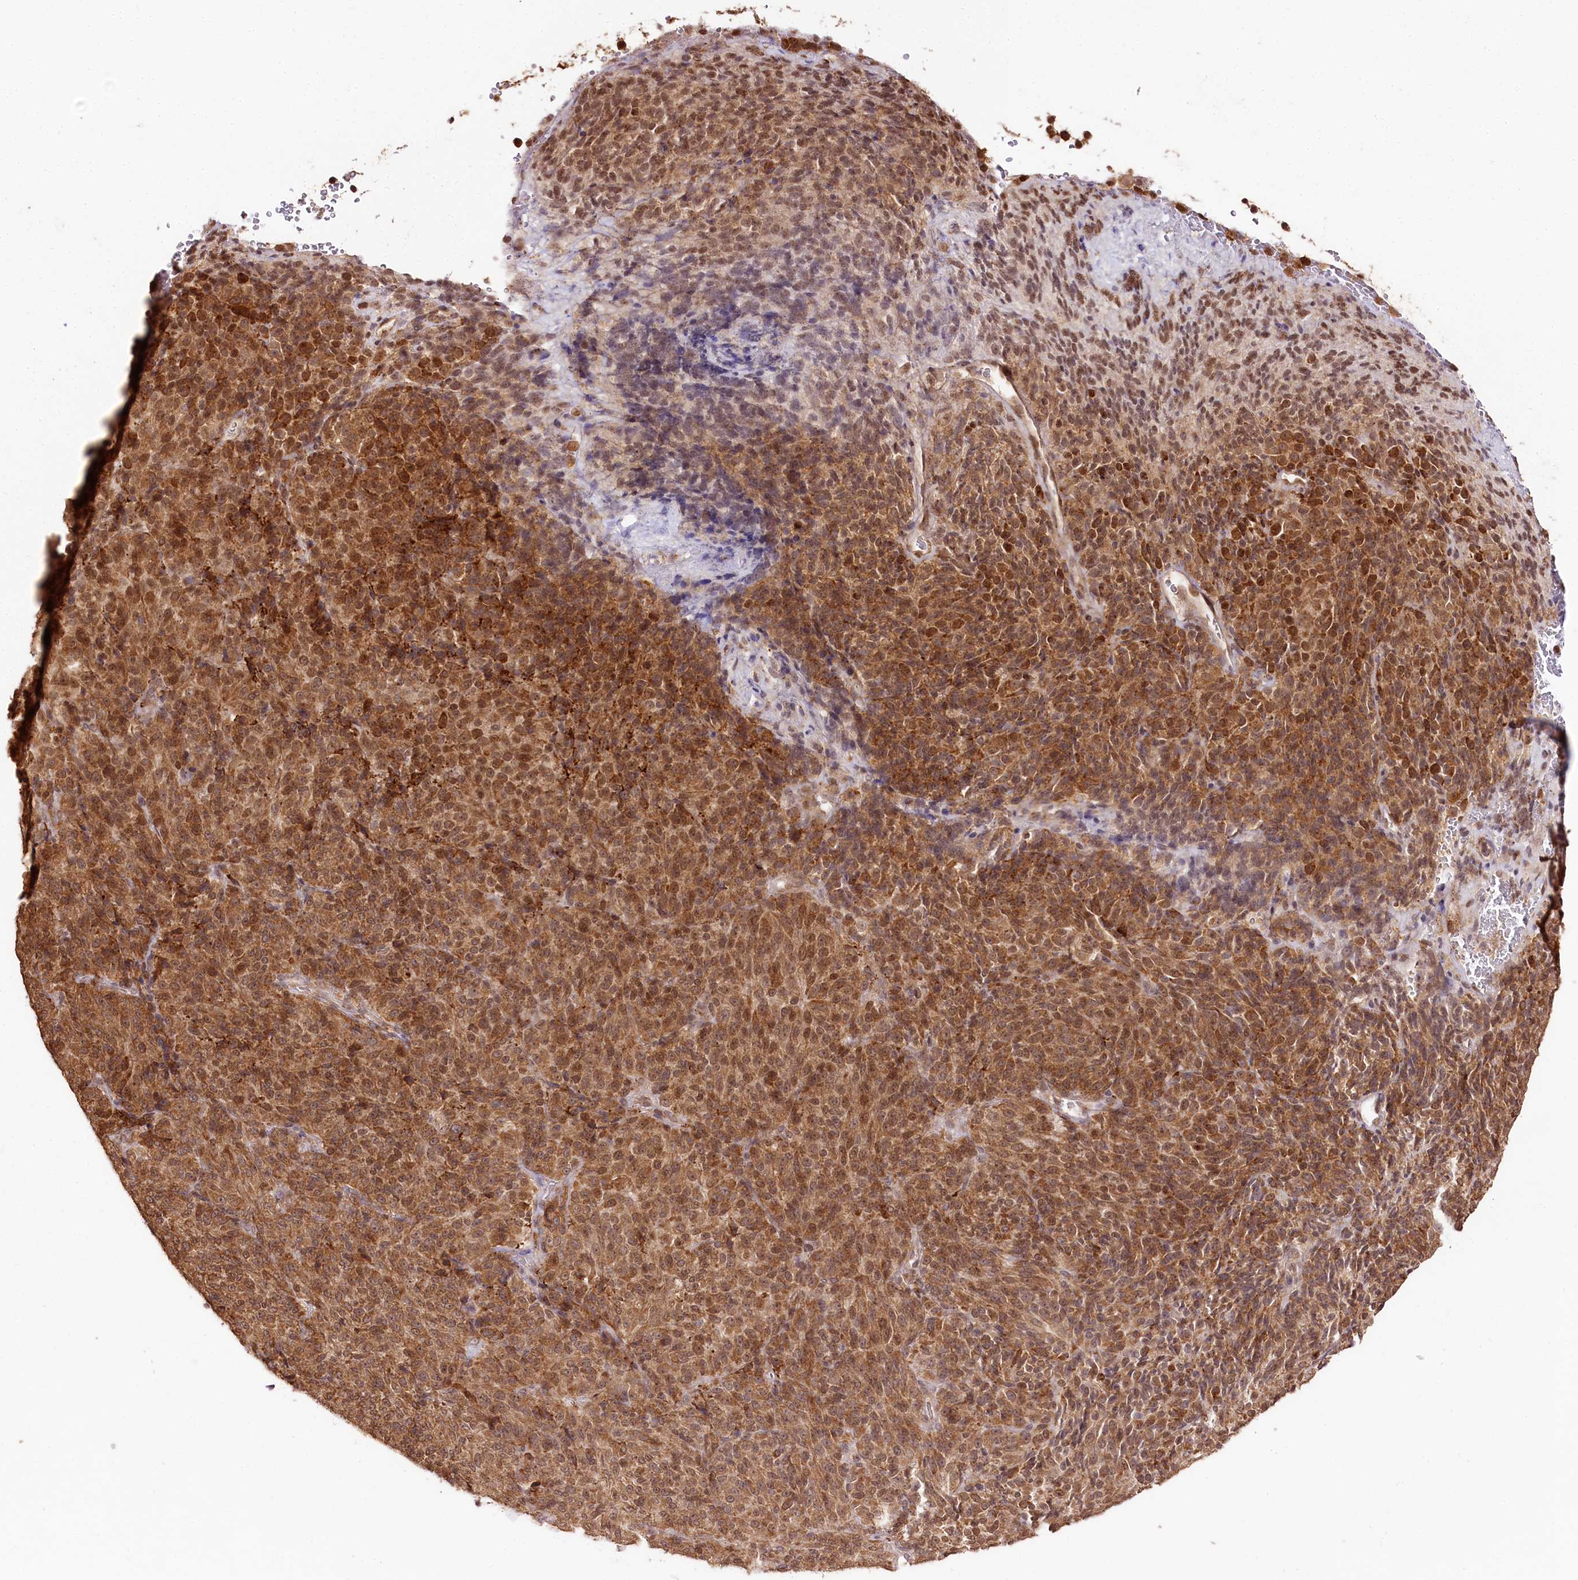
{"staining": {"intensity": "moderate", "quantity": ">75%", "location": "cytoplasmic/membranous,nuclear"}, "tissue": "melanoma", "cell_type": "Tumor cells", "image_type": "cancer", "snomed": [{"axis": "morphology", "description": "Malignant melanoma, Metastatic site"}, {"axis": "topography", "description": "Brain"}], "caption": "An image showing moderate cytoplasmic/membranous and nuclear expression in approximately >75% of tumor cells in melanoma, as visualized by brown immunohistochemical staining.", "gene": "ENSG00000144785", "patient": {"sex": "female", "age": 56}}